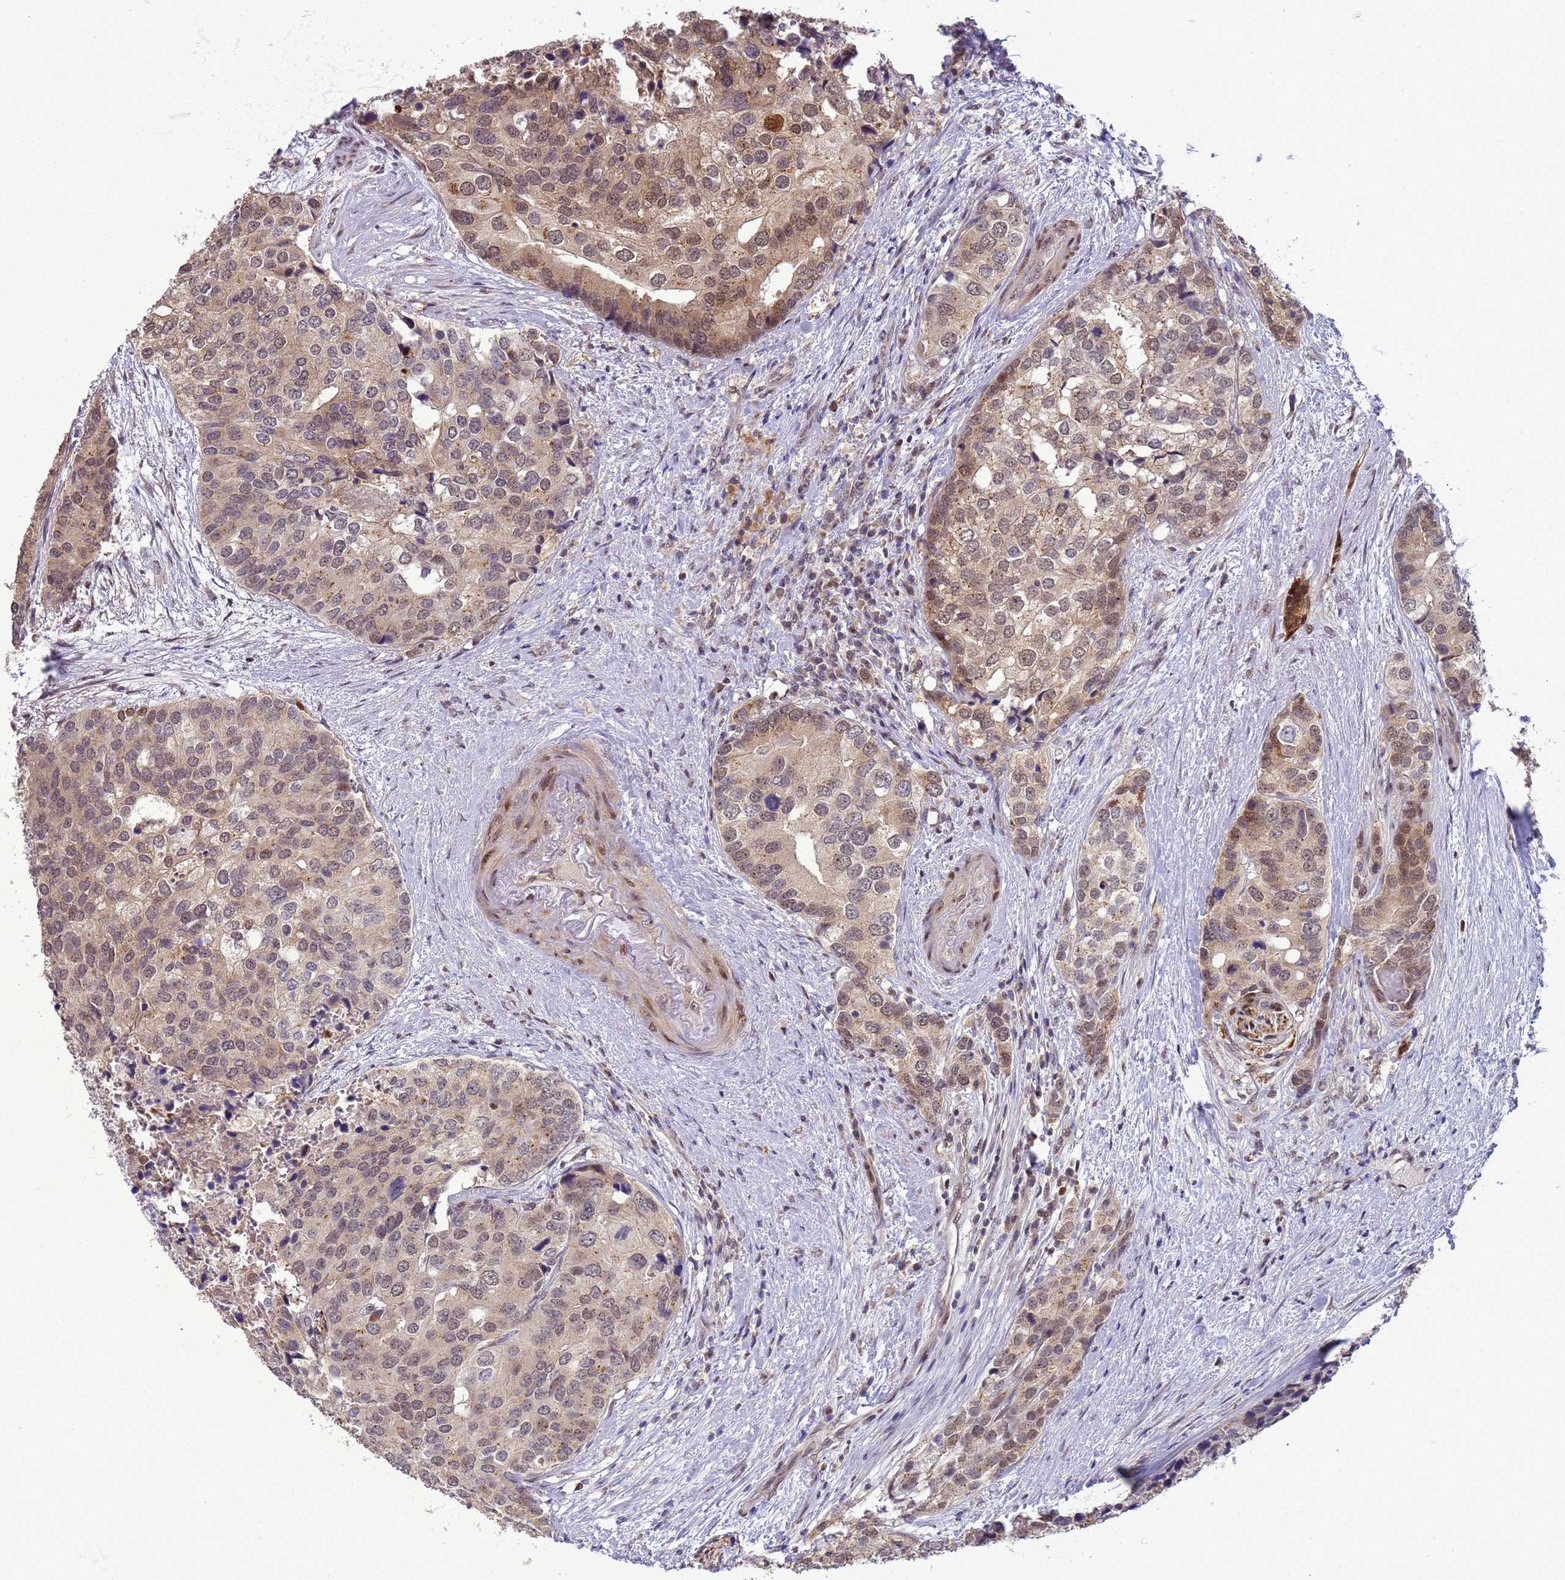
{"staining": {"intensity": "moderate", "quantity": "25%-75%", "location": "cytoplasmic/membranous,nuclear"}, "tissue": "prostate cancer", "cell_type": "Tumor cells", "image_type": "cancer", "snomed": [{"axis": "morphology", "description": "Adenocarcinoma, High grade"}, {"axis": "topography", "description": "Prostate"}], "caption": "The histopathology image displays a brown stain indicating the presence of a protein in the cytoplasmic/membranous and nuclear of tumor cells in prostate high-grade adenocarcinoma.", "gene": "ZBTB5", "patient": {"sex": "male", "age": 62}}